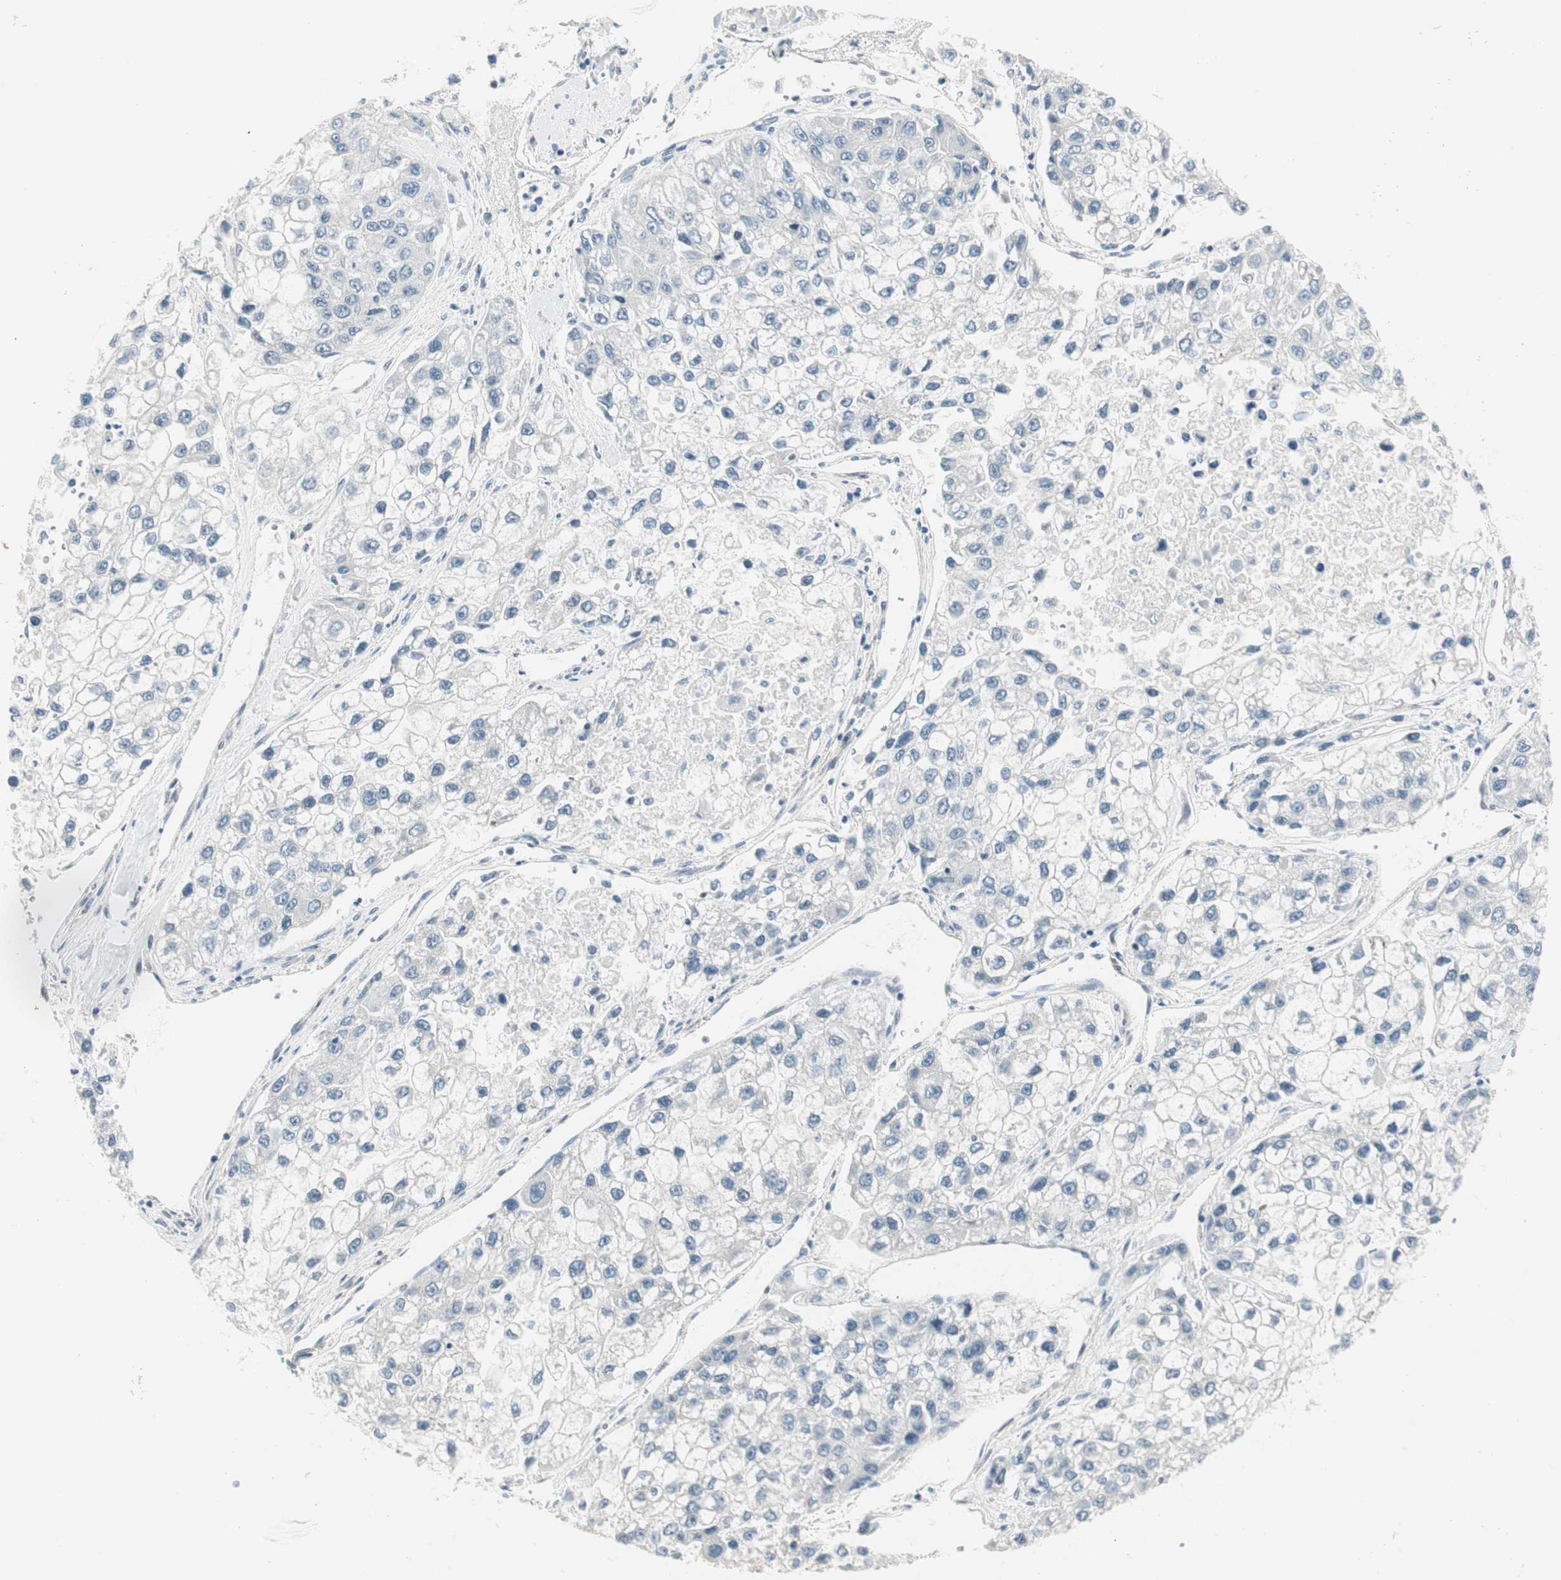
{"staining": {"intensity": "negative", "quantity": "none", "location": "none"}, "tissue": "liver cancer", "cell_type": "Tumor cells", "image_type": "cancer", "snomed": [{"axis": "morphology", "description": "Carcinoma, Hepatocellular, NOS"}, {"axis": "topography", "description": "Liver"}], "caption": "An immunohistochemistry (IHC) histopathology image of hepatocellular carcinoma (liver) is shown. There is no staining in tumor cells of hepatocellular carcinoma (liver). (DAB (3,3'-diaminobenzidine) immunohistochemistry (IHC) with hematoxylin counter stain).", "gene": "STON1-GTF2A1L", "patient": {"sex": "female", "age": 66}}